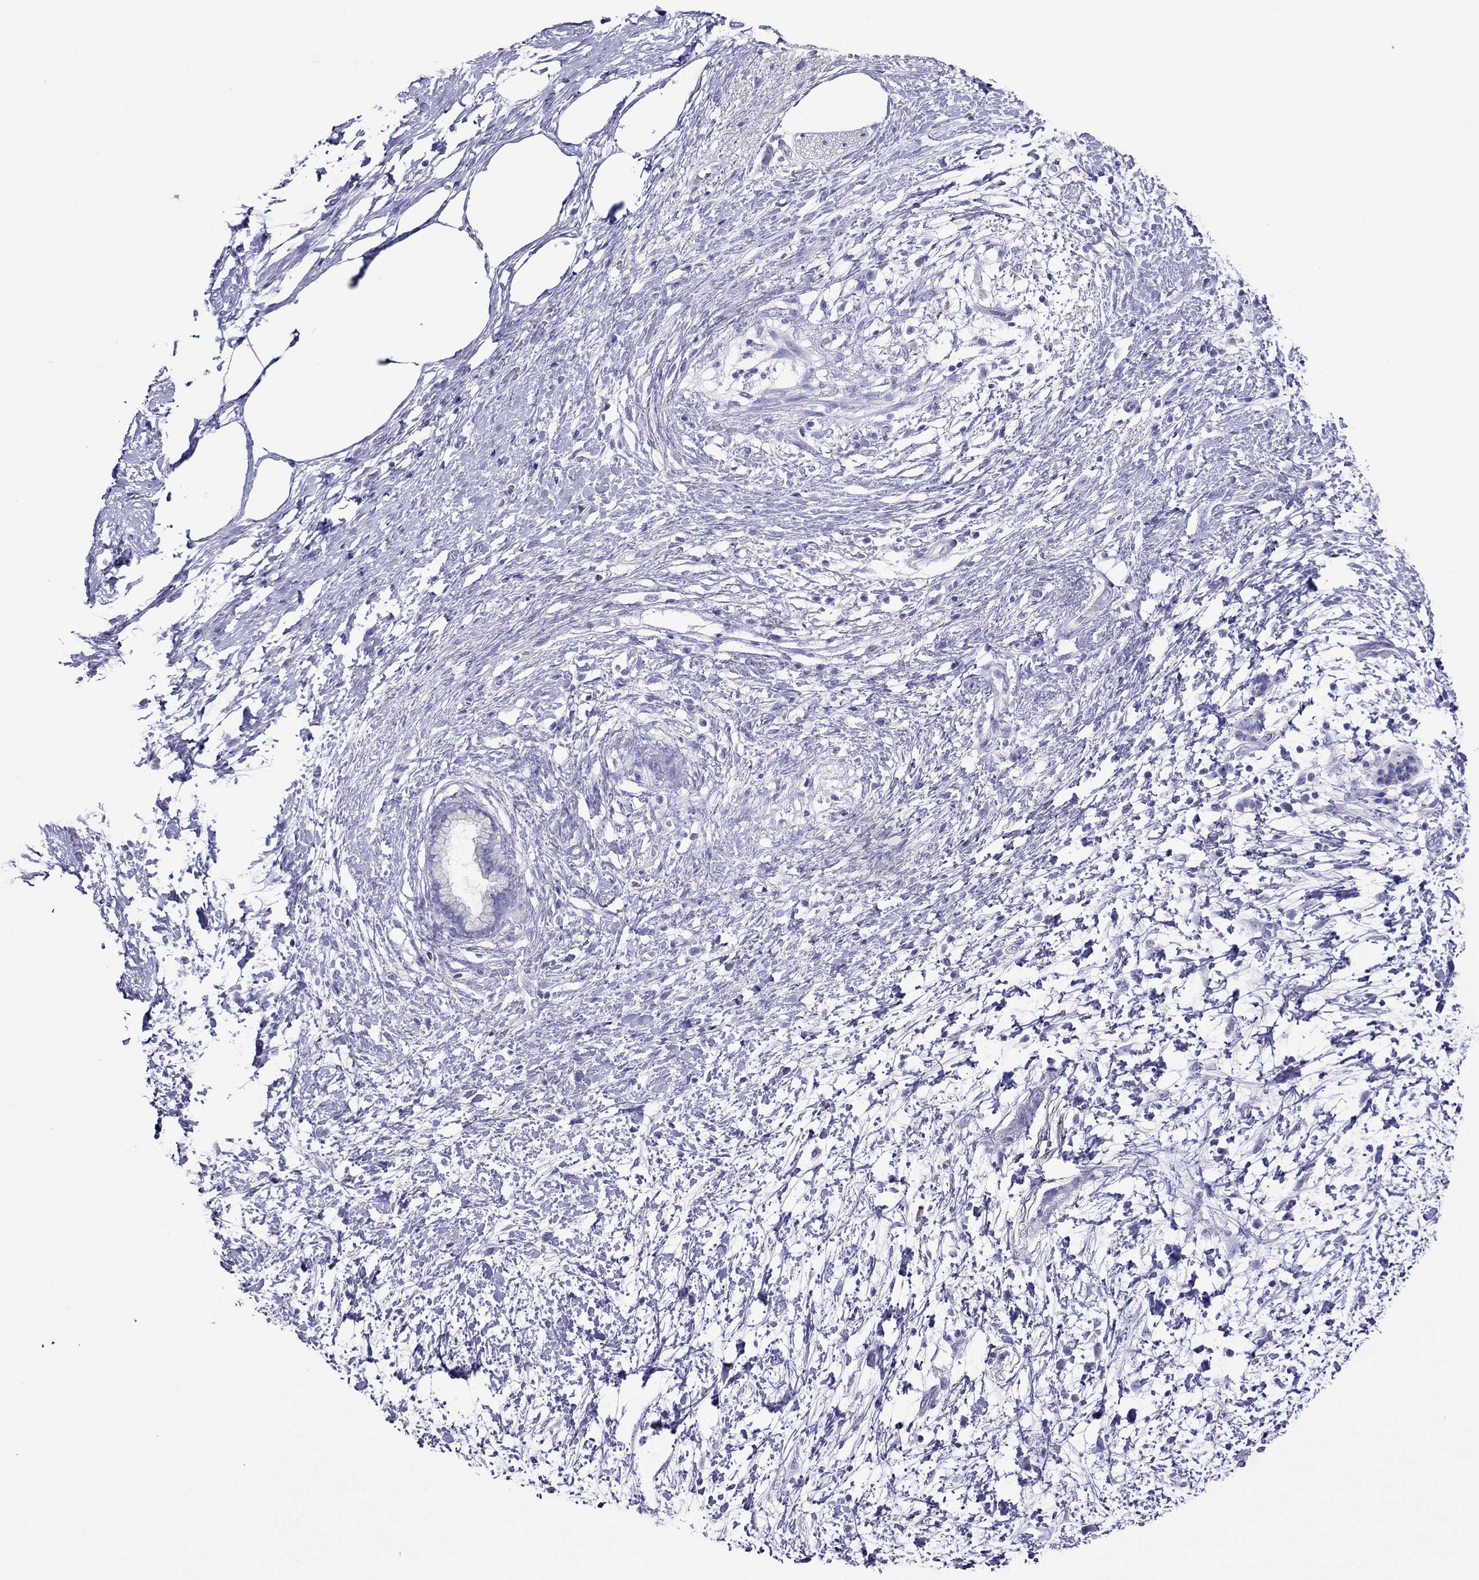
{"staining": {"intensity": "negative", "quantity": "none", "location": "none"}, "tissue": "pancreatic cancer", "cell_type": "Tumor cells", "image_type": "cancer", "snomed": [{"axis": "morphology", "description": "Adenocarcinoma, NOS"}, {"axis": "topography", "description": "Pancreas"}], "caption": "A photomicrograph of human pancreatic cancer (adenocarcinoma) is negative for staining in tumor cells. Nuclei are stained in blue.", "gene": "PCDHA6", "patient": {"sex": "female", "age": 72}}